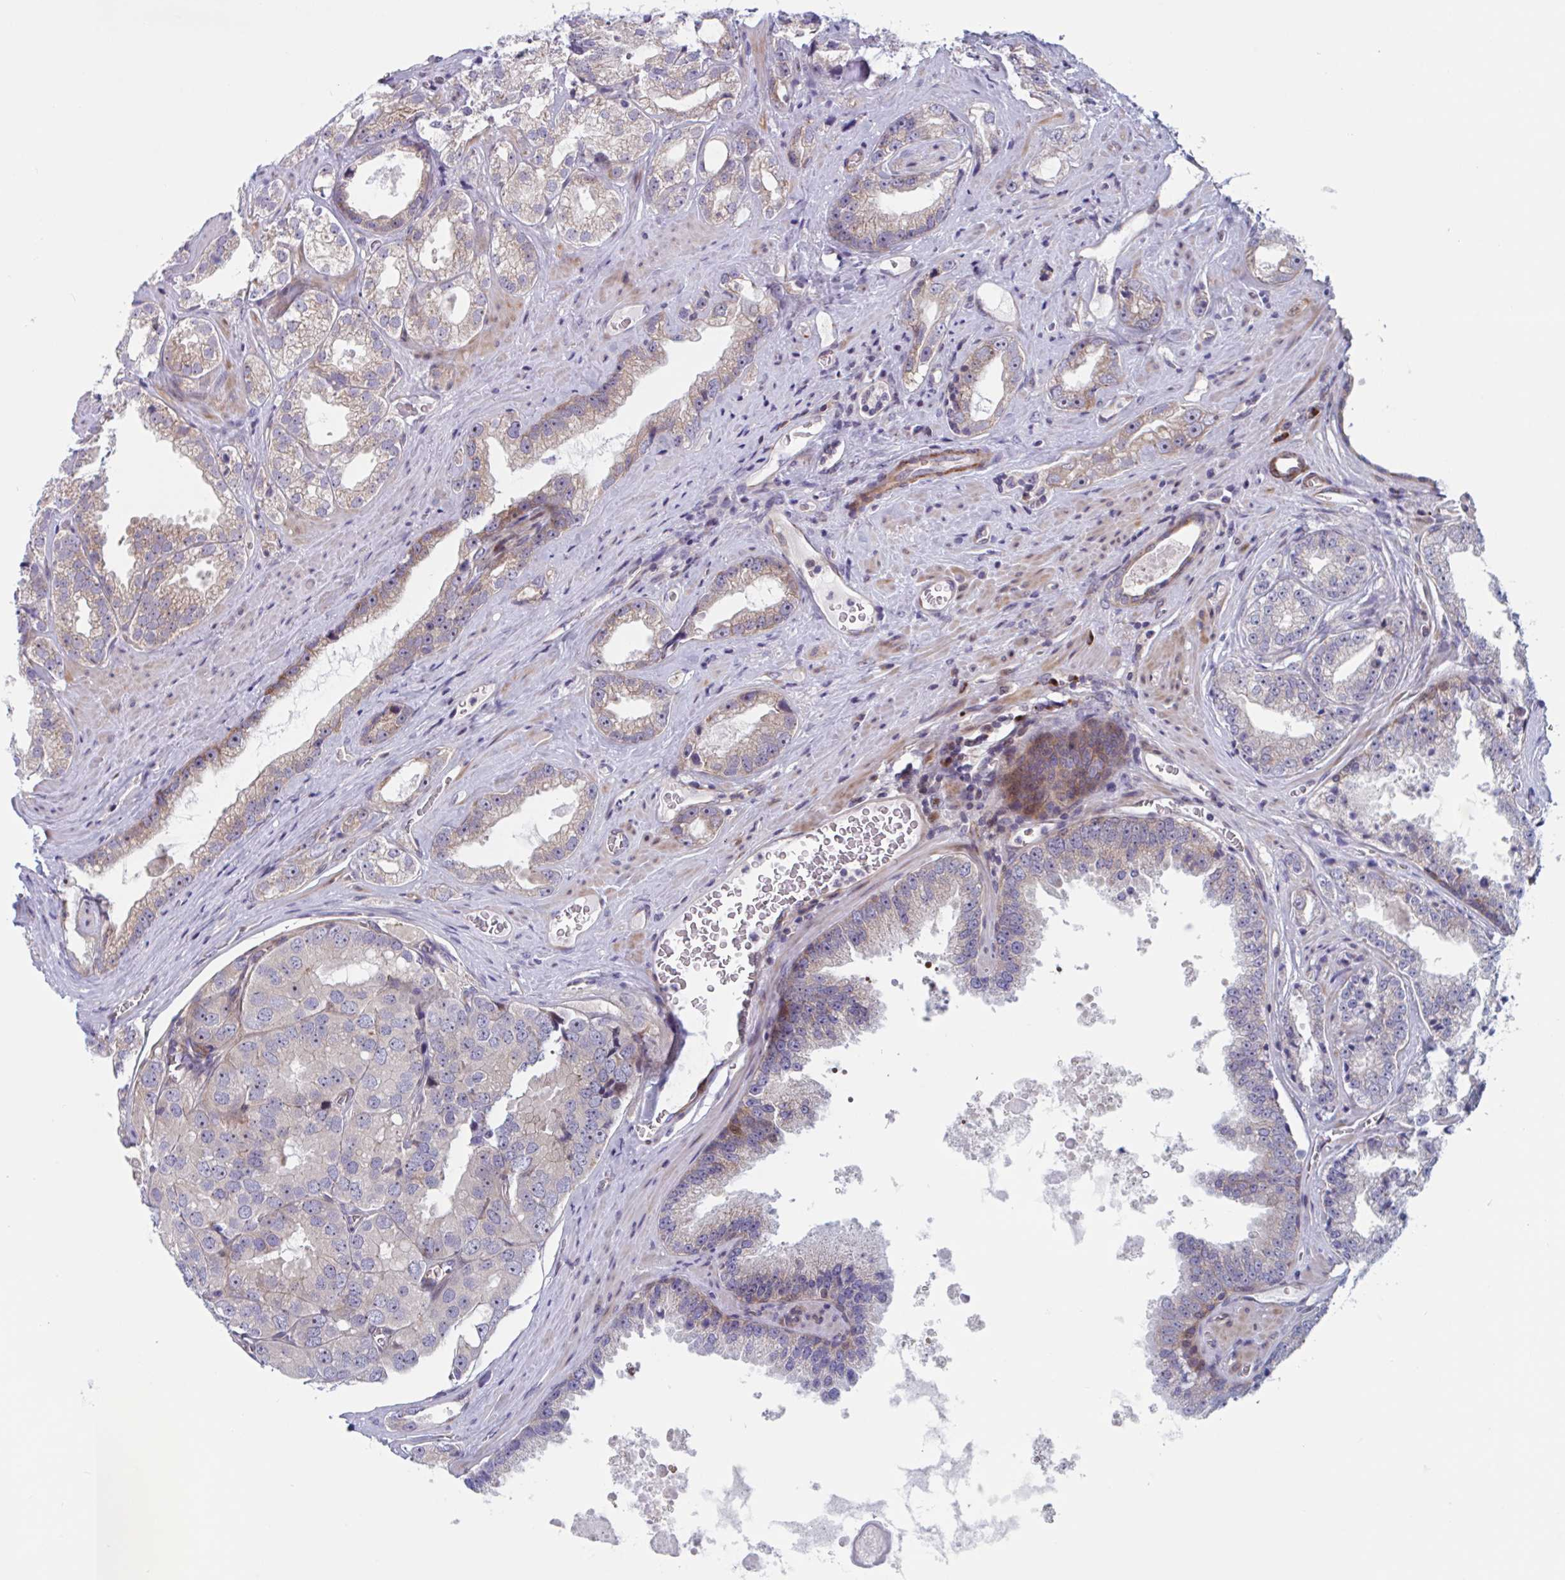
{"staining": {"intensity": "weak", "quantity": "25%-75%", "location": "cytoplasmic/membranous"}, "tissue": "prostate cancer", "cell_type": "Tumor cells", "image_type": "cancer", "snomed": [{"axis": "morphology", "description": "Adenocarcinoma, High grade"}, {"axis": "topography", "description": "Prostate"}], "caption": "Human prostate cancer stained with a brown dye displays weak cytoplasmic/membranous positive positivity in approximately 25%-75% of tumor cells.", "gene": "DUXA", "patient": {"sex": "male", "age": 67}}